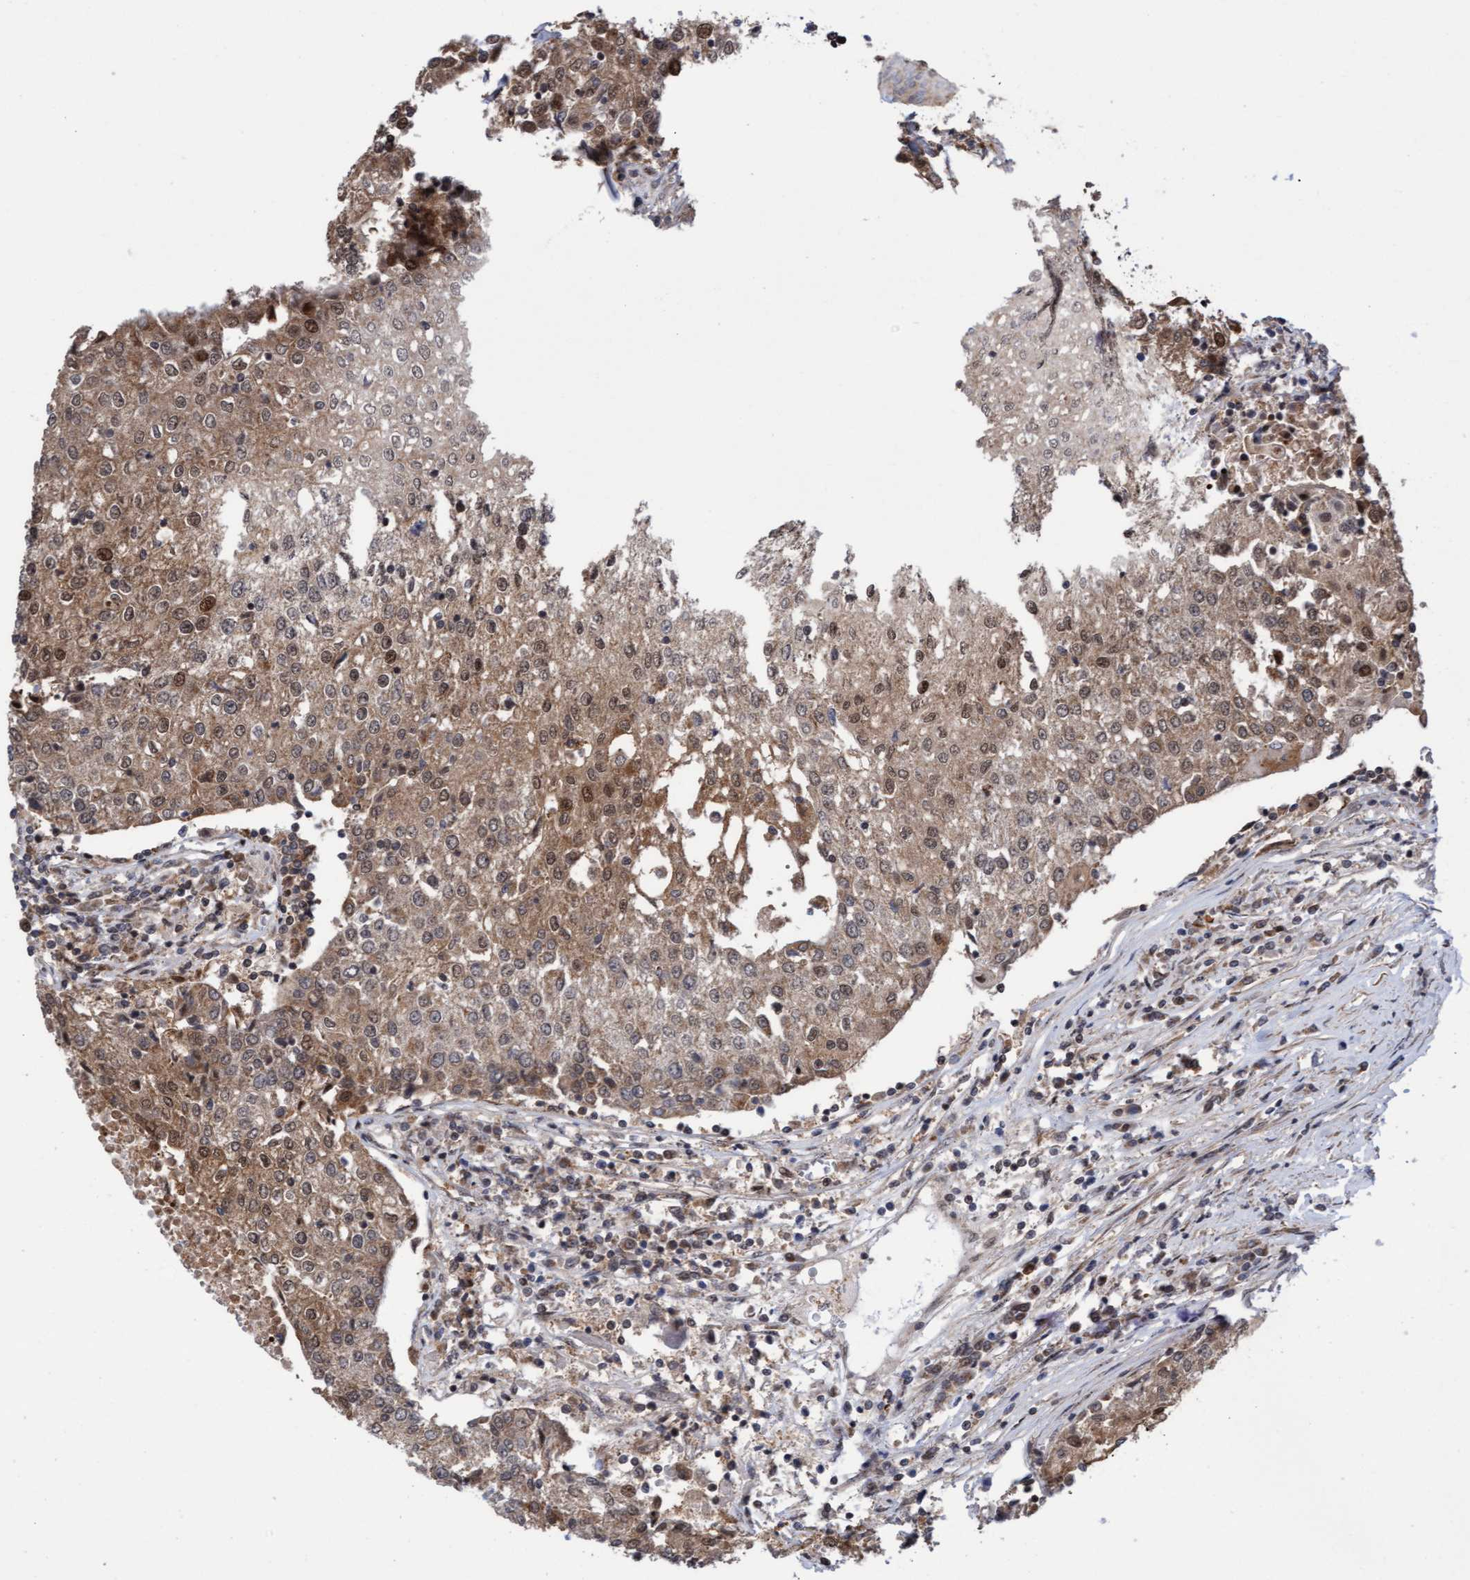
{"staining": {"intensity": "moderate", "quantity": ">75%", "location": "cytoplasmic/membranous,nuclear"}, "tissue": "urothelial cancer", "cell_type": "Tumor cells", "image_type": "cancer", "snomed": [{"axis": "morphology", "description": "Urothelial carcinoma, High grade"}, {"axis": "topography", "description": "Urinary bladder"}], "caption": "DAB (3,3'-diaminobenzidine) immunohistochemical staining of high-grade urothelial carcinoma reveals moderate cytoplasmic/membranous and nuclear protein staining in approximately >75% of tumor cells.", "gene": "ITFG1", "patient": {"sex": "female", "age": 85}}